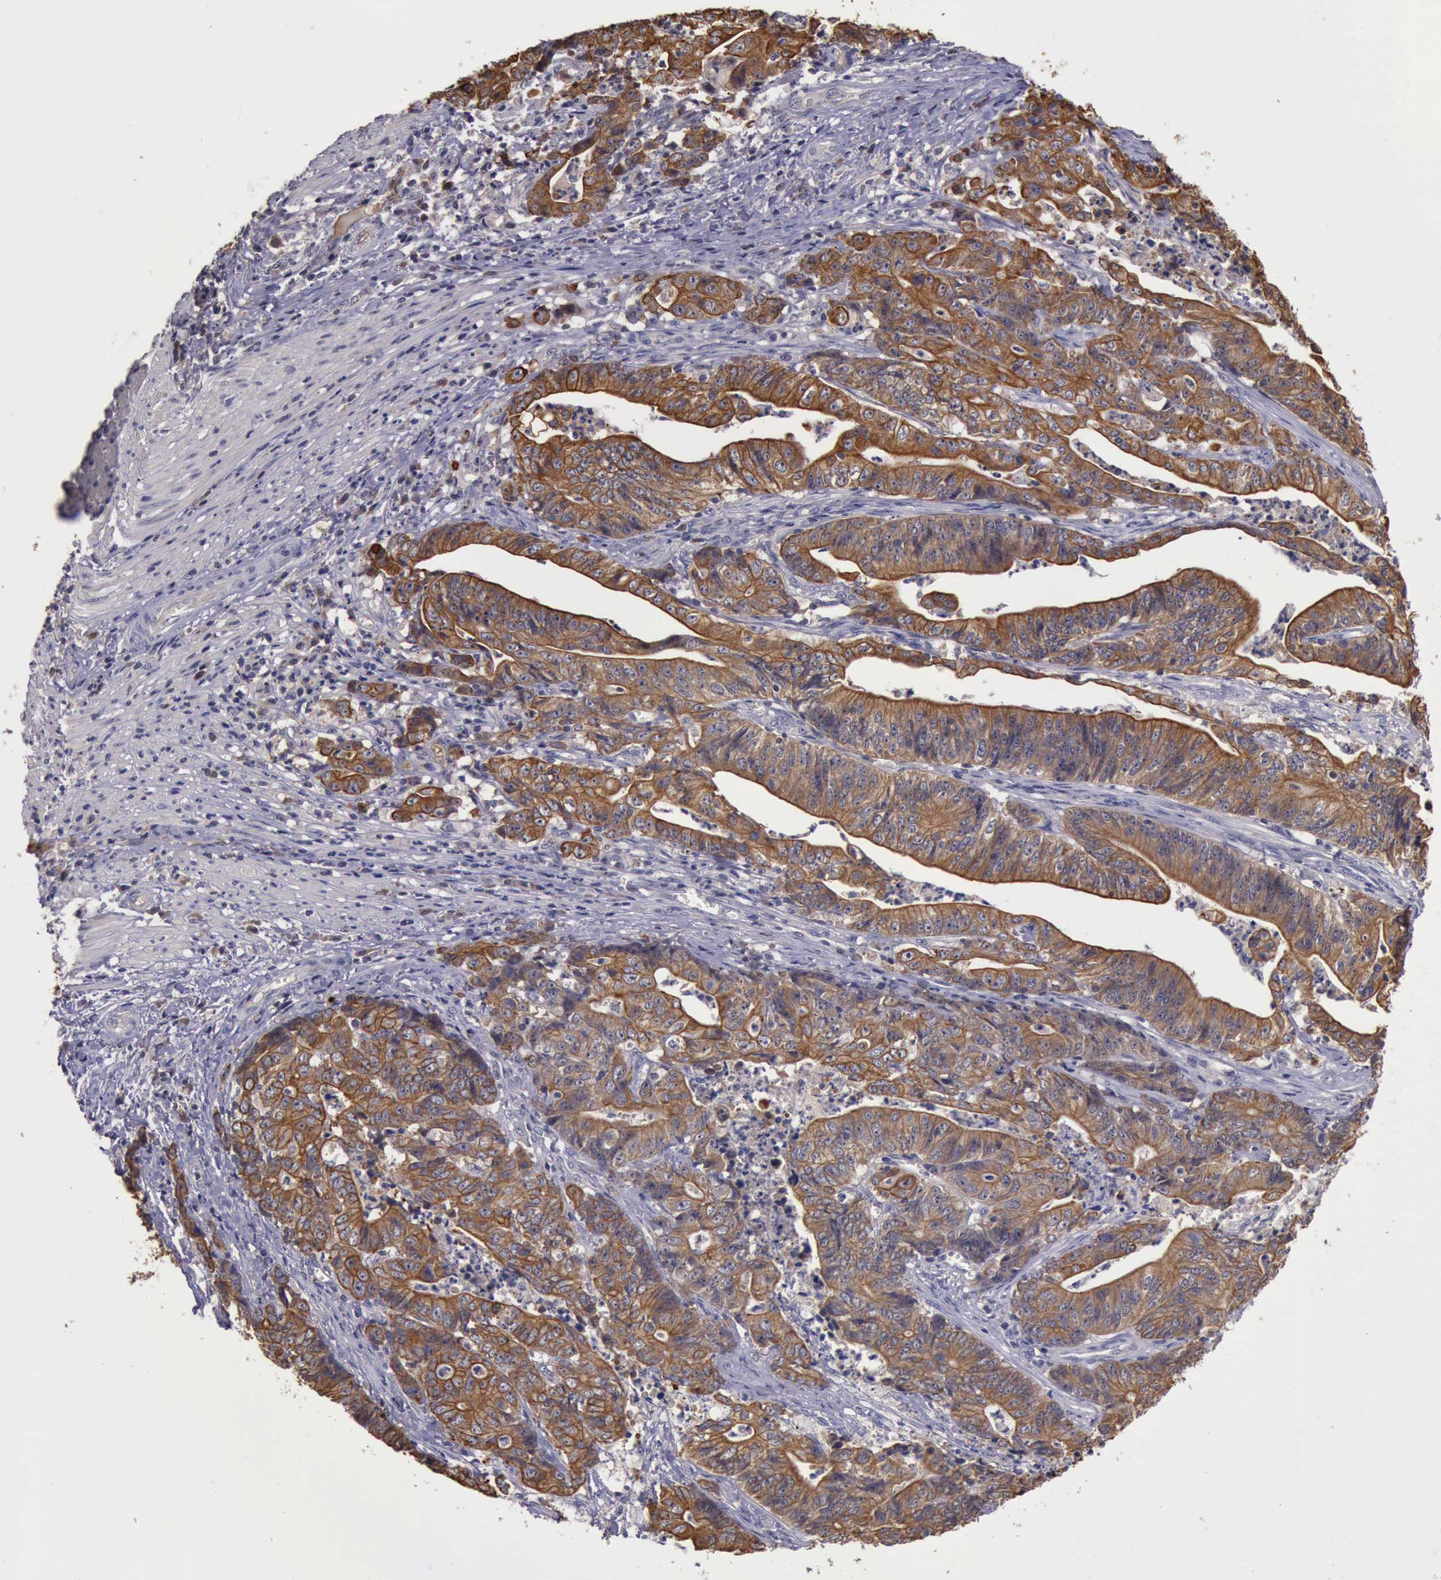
{"staining": {"intensity": "weak", "quantity": ">75%", "location": "cytoplasmic/membranous"}, "tissue": "stomach cancer", "cell_type": "Tumor cells", "image_type": "cancer", "snomed": [{"axis": "morphology", "description": "Adenocarcinoma, NOS"}, {"axis": "topography", "description": "Stomach, lower"}], "caption": "Immunohistochemical staining of stomach adenocarcinoma demonstrates weak cytoplasmic/membranous protein positivity in approximately >75% of tumor cells. The staining was performed using DAB to visualize the protein expression in brown, while the nuclei were stained in blue with hematoxylin (Magnification: 20x).", "gene": "RAB39B", "patient": {"sex": "female", "age": 86}}